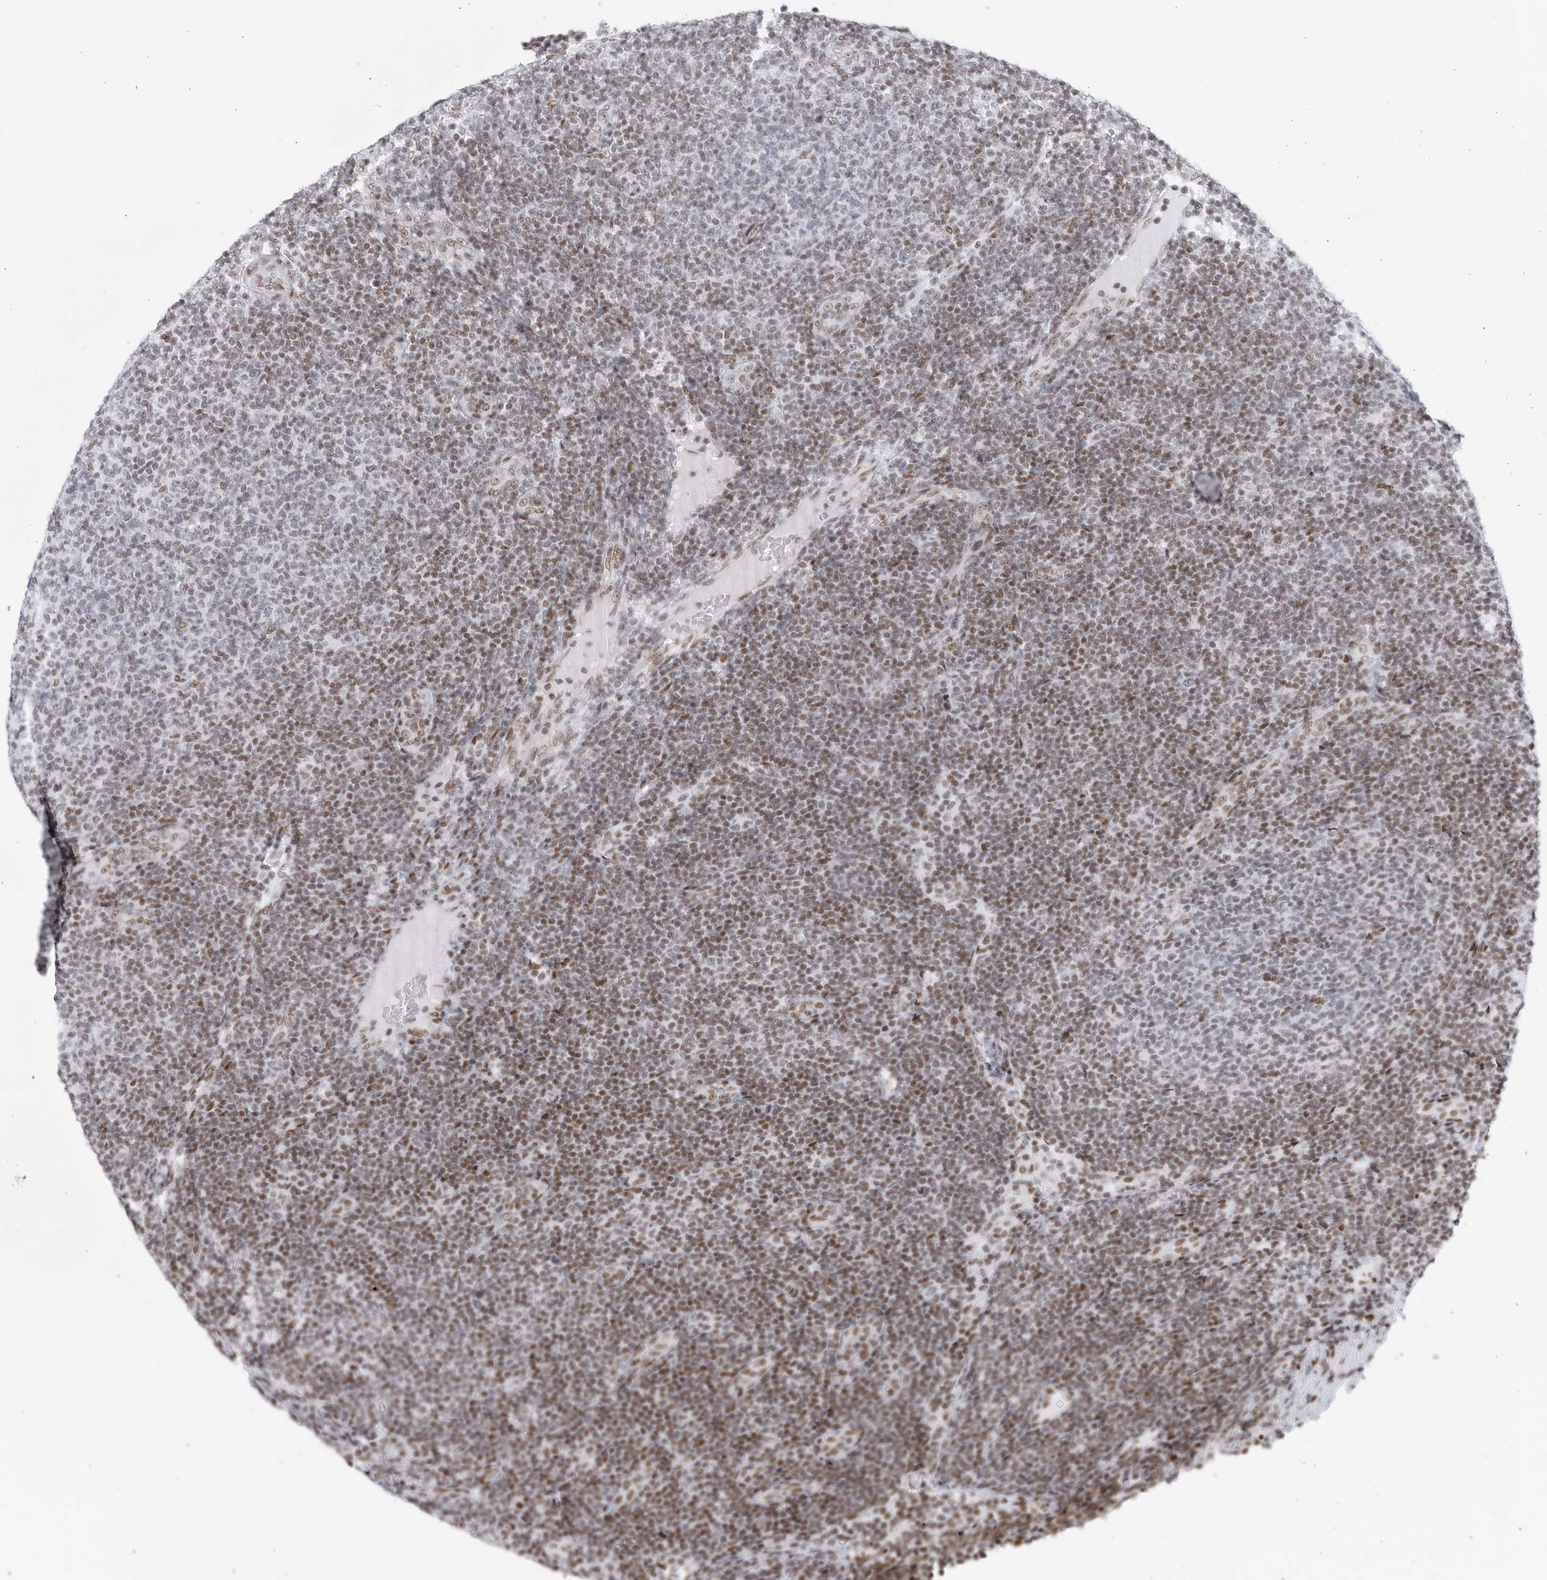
{"staining": {"intensity": "moderate", "quantity": "25%-75%", "location": "nuclear"}, "tissue": "lymphoma", "cell_type": "Tumor cells", "image_type": "cancer", "snomed": [{"axis": "morphology", "description": "Malignant lymphoma, non-Hodgkin's type, Low grade"}, {"axis": "topography", "description": "Lymph node"}], "caption": "Lymphoma was stained to show a protein in brown. There is medium levels of moderate nuclear staining in approximately 25%-75% of tumor cells.", "gene": "HP1BP3", "patient": {"sex": "male", "age": 66}}